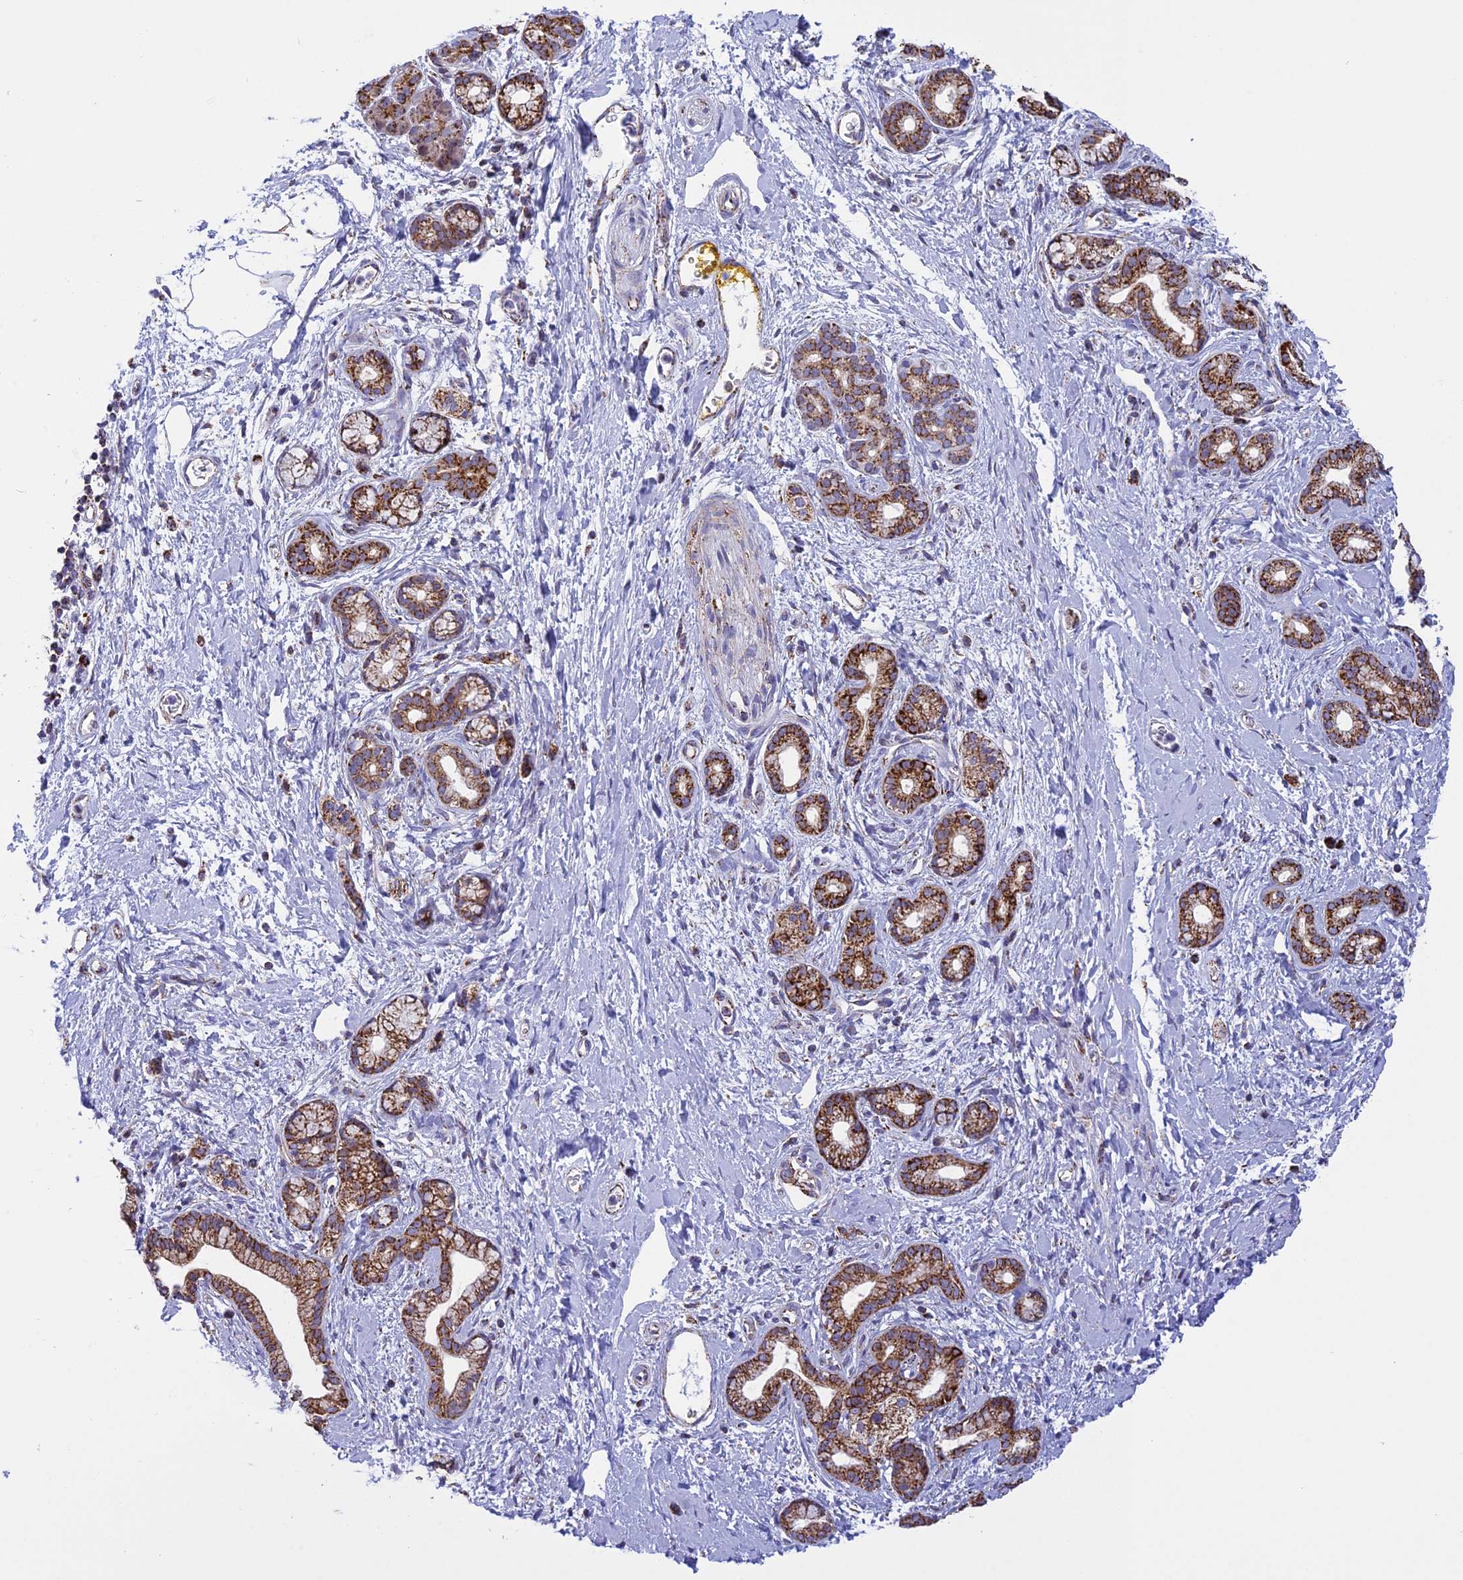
{"staining": {"intensity": "strong", "quantity": ">75%", "location": "cytoplasmic/membranous"}, "tissue": "pancreatic cancer", "cell_type": "Tumor cells", "image_type": "cancer", "snomed": [{"axis": "morphology", "description": "Adenocarcinoma, NOS"}, {"axis": "topography", "description": "Pancreas"}], "caption": "Pancreatic cancer (adenocarcinoma) was stained to show a protein in brown. There is high levels of strong cytoplasmic/membranous positivity in approximately >75% of tumor cells.", "gene": "ISOC2", "patient": {"sex": "male", "age": 58}}